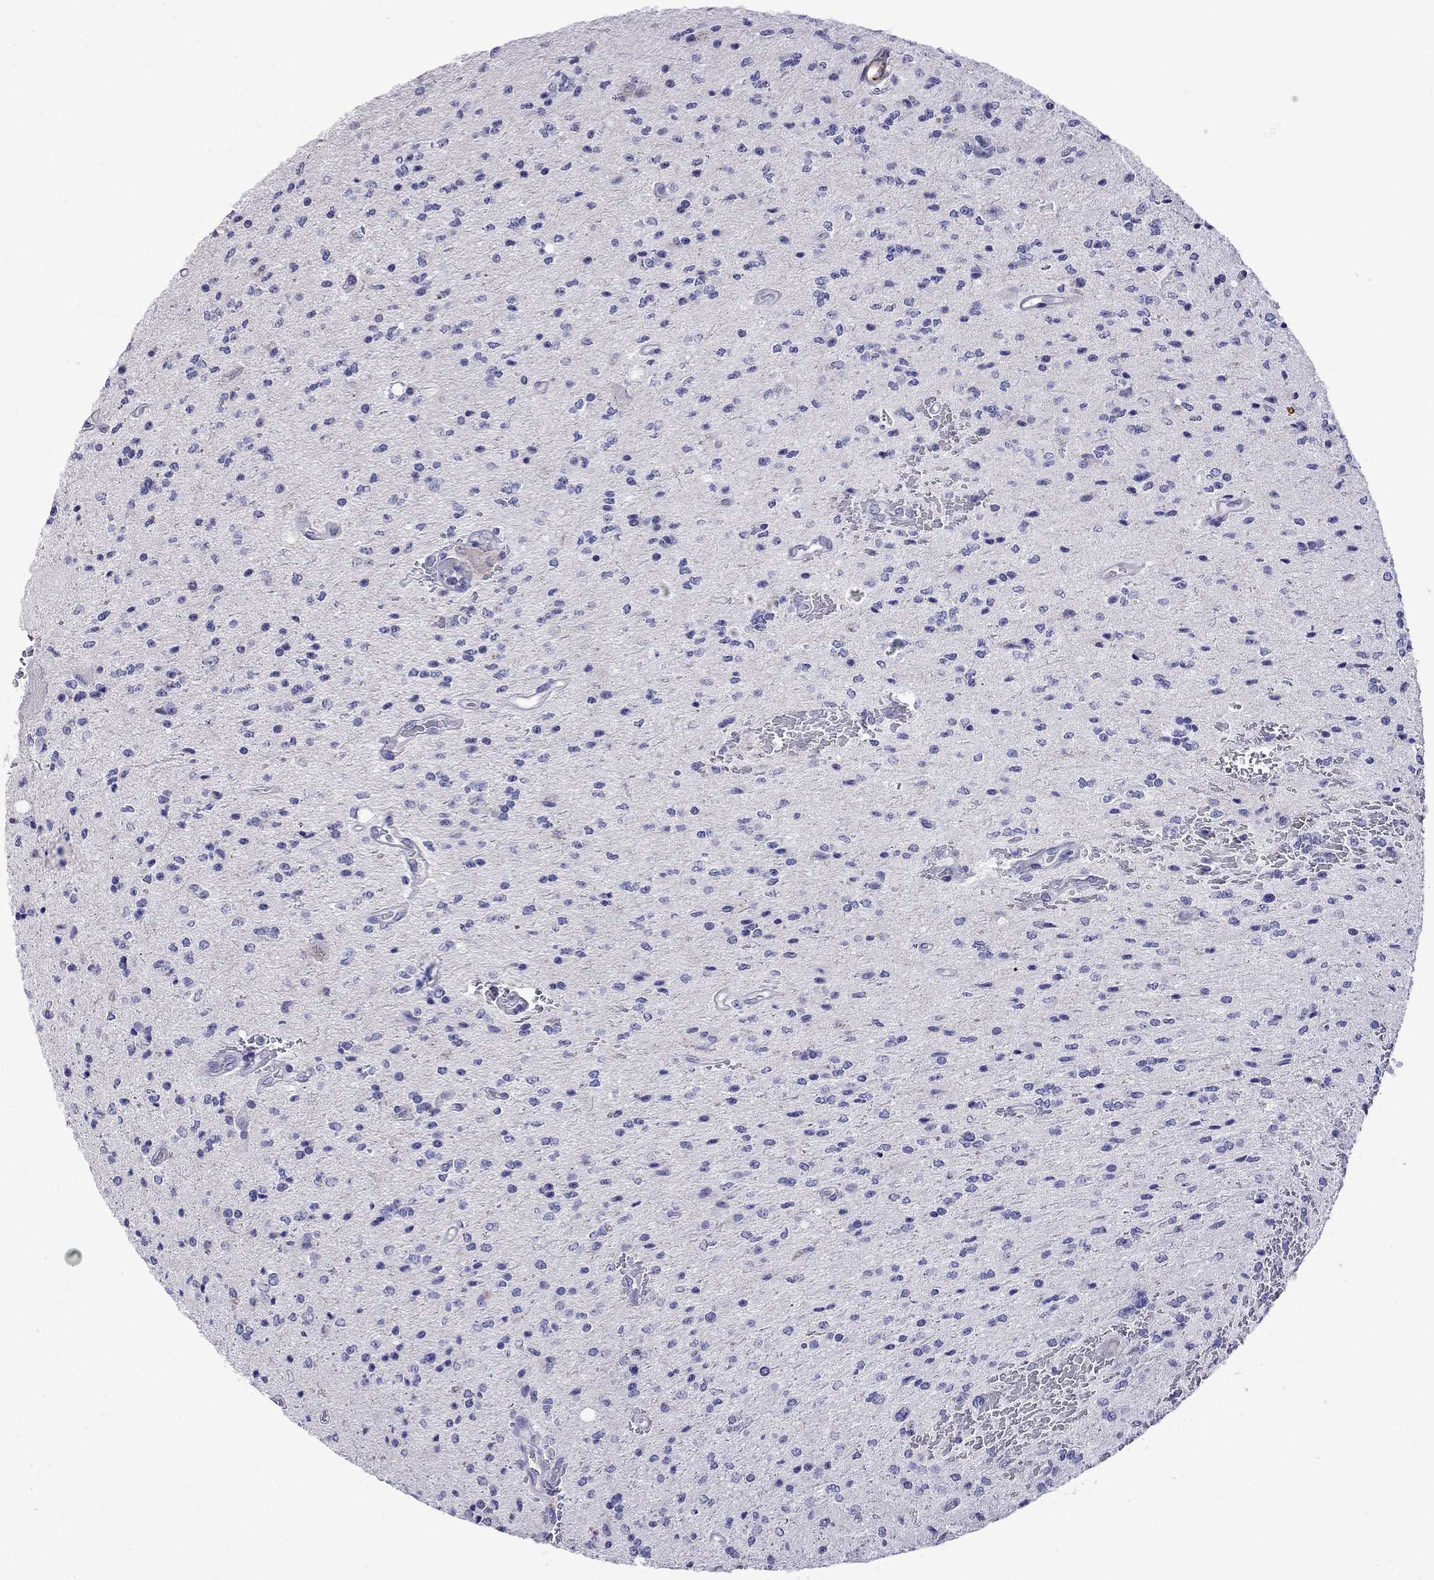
{"staining": {"intensity": "negative", "quantity": "none", "location": "none"}, "tissue": "glioma", "cell_type": "Tumor cells", "image_type": "cancer", "snomed": [{"axis": "morphology", "description": "Glioma, malignant, Low grade"}, {"axis": "topography", "description": "Brain"}], "caption": "Micrograph shows no significant protein expression in tumor cells of malignant glioma (low-grade). The staining is performed using DAB (3,3'-diaminobenzidine) brown chromogen with nuclei counter-stained in using hematoxylin.", "gene": "STAR", "patient": {"sex": "male", "age": 67}}